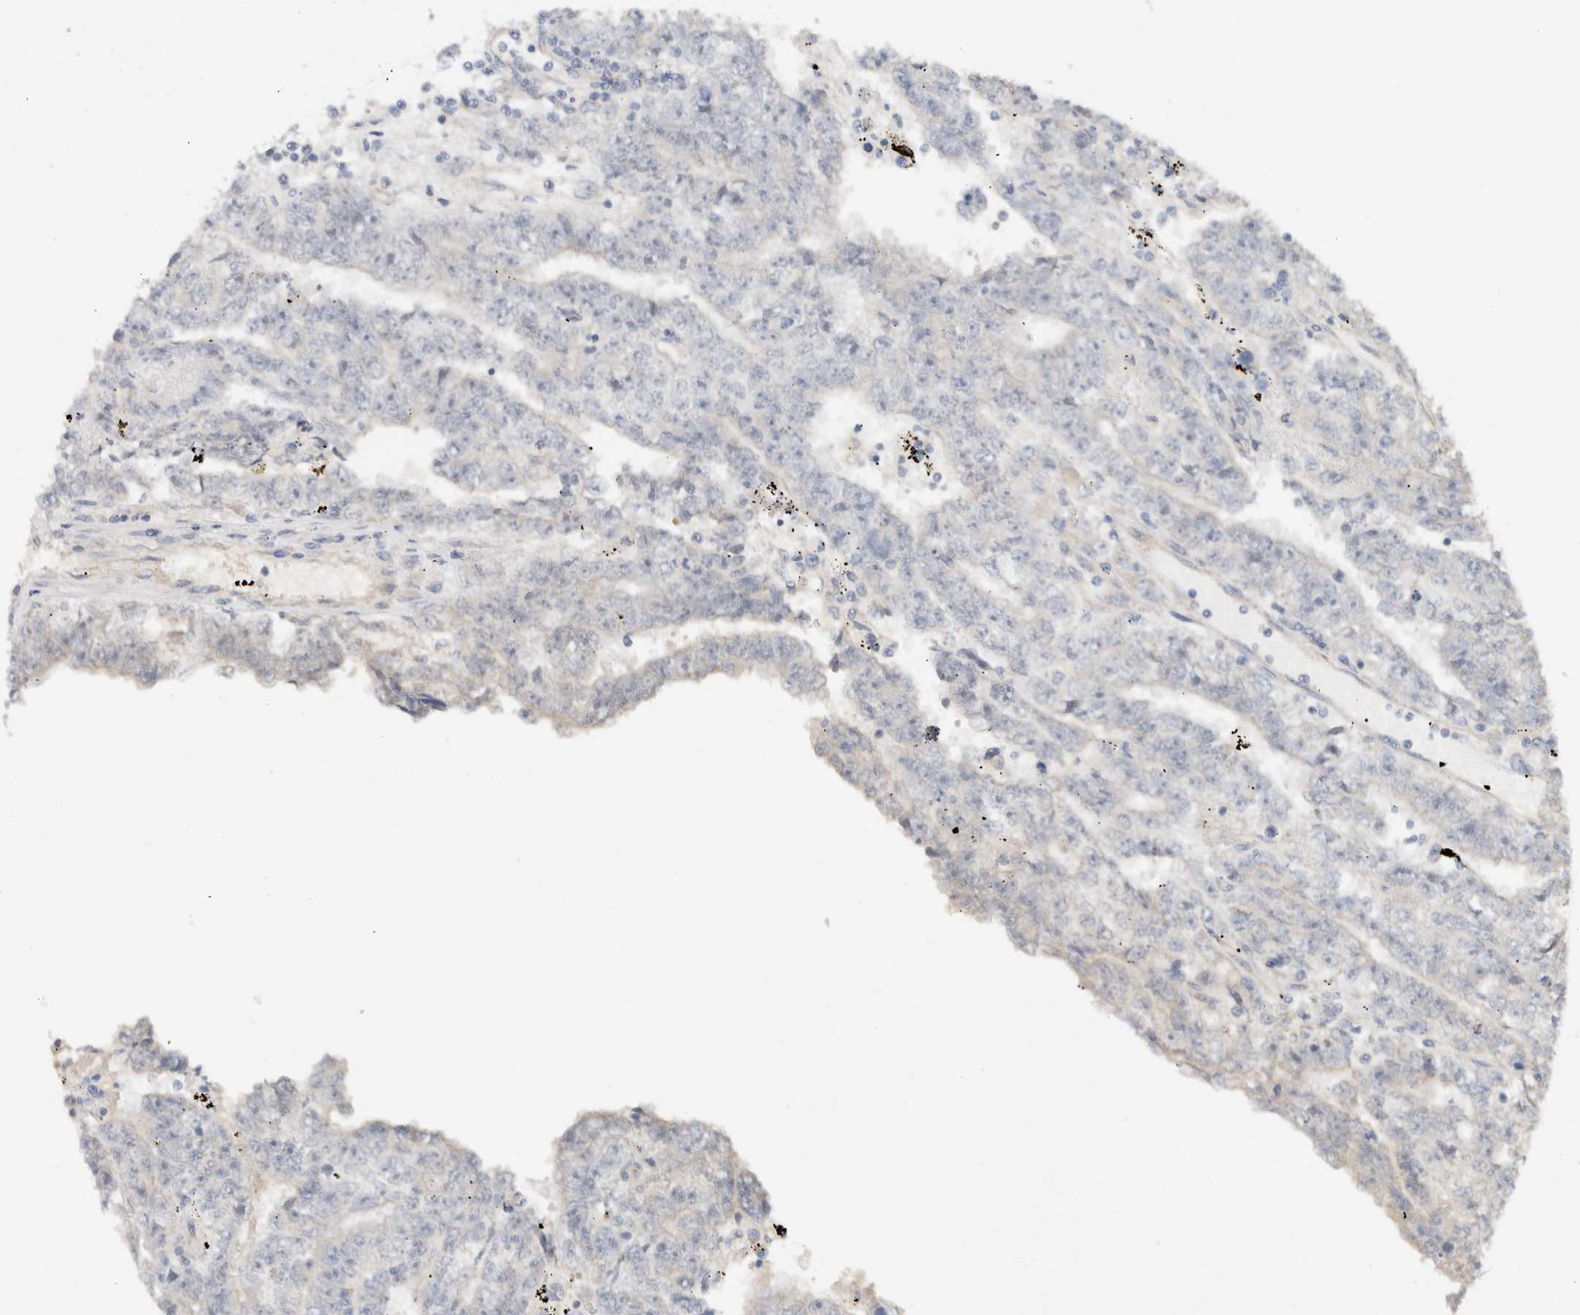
{"staining": {"intensity": "negative", "quantity": "none", "location": "none"}, "tissue": "testis cancer", "cell_type": "Tumor cells", "image_type": "cancer", "snomed": [{"axis": "morphology", "description": "Carcinoma, Embryonal, NOS"}, {"axis": "topography", "description": "Testis"}], "caption": "This is a photomicrograph of immunohistochemistry staining of testis embryonal carcinoma, which shows no staining in tumor cells.", "gene": "CA13", "patient": {"sex": "male", "age": 25}}